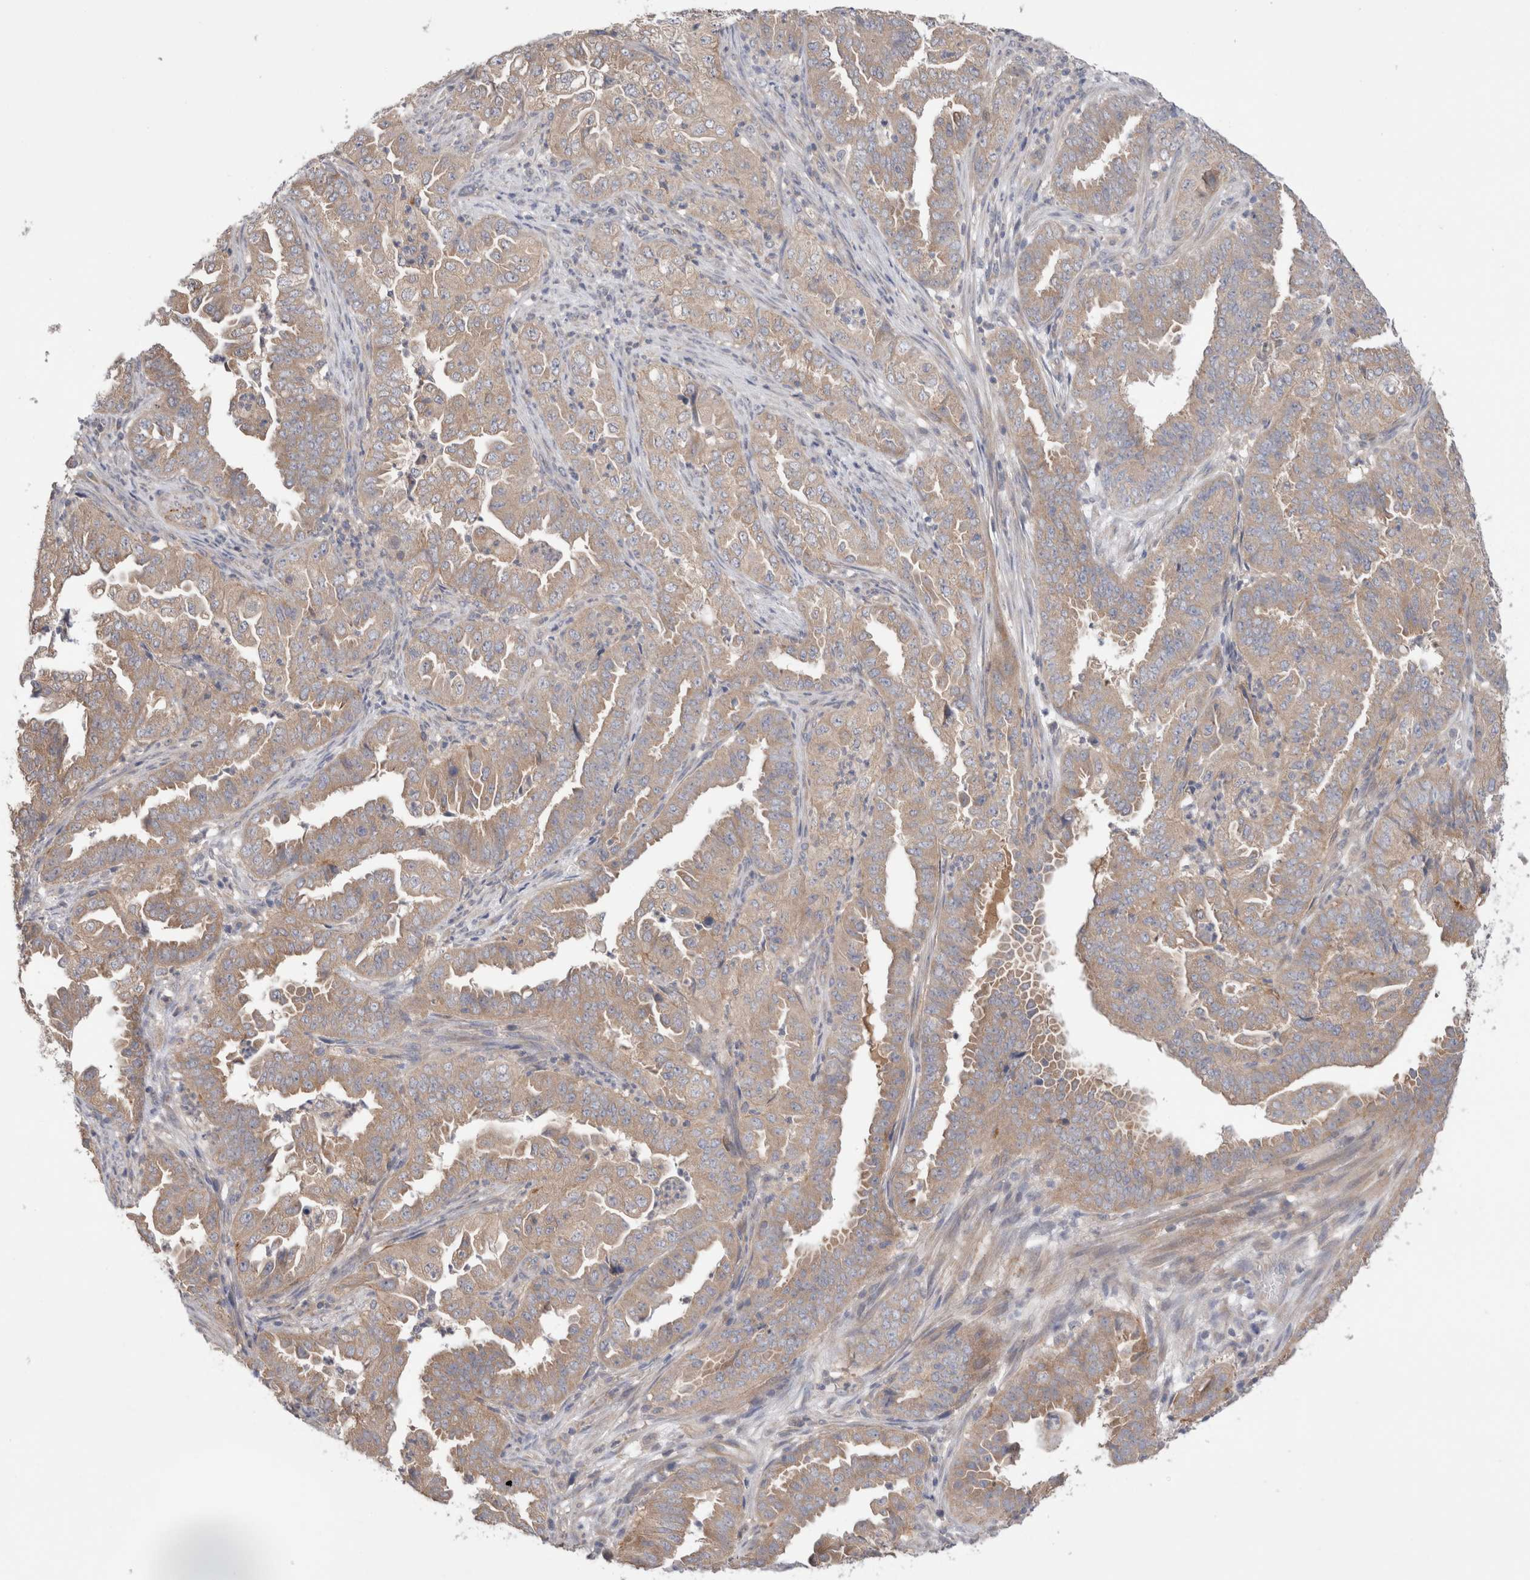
{"staining": {"intensity": "weak", "quantity": ">75%", "location": "cytoplasmic/membranous"}, "tissue": "endometrial cancer", "cell_type": "Tumor cells", "image_type": "cancer", "snomed": [{"axis": "morphology", "description": "Adenocarcinoma, NOS"}, {"axis": "topography", "description": "Endometrium"}], "caption": "Weak cytoplasmic/membranous positivity for a protein is identified in about >75% of tumor cells of adenocarcinoma (endometrial) using immunohistochemistry.", "gene": "IFT74", "patient": {"sex": "female", "age": 51}}